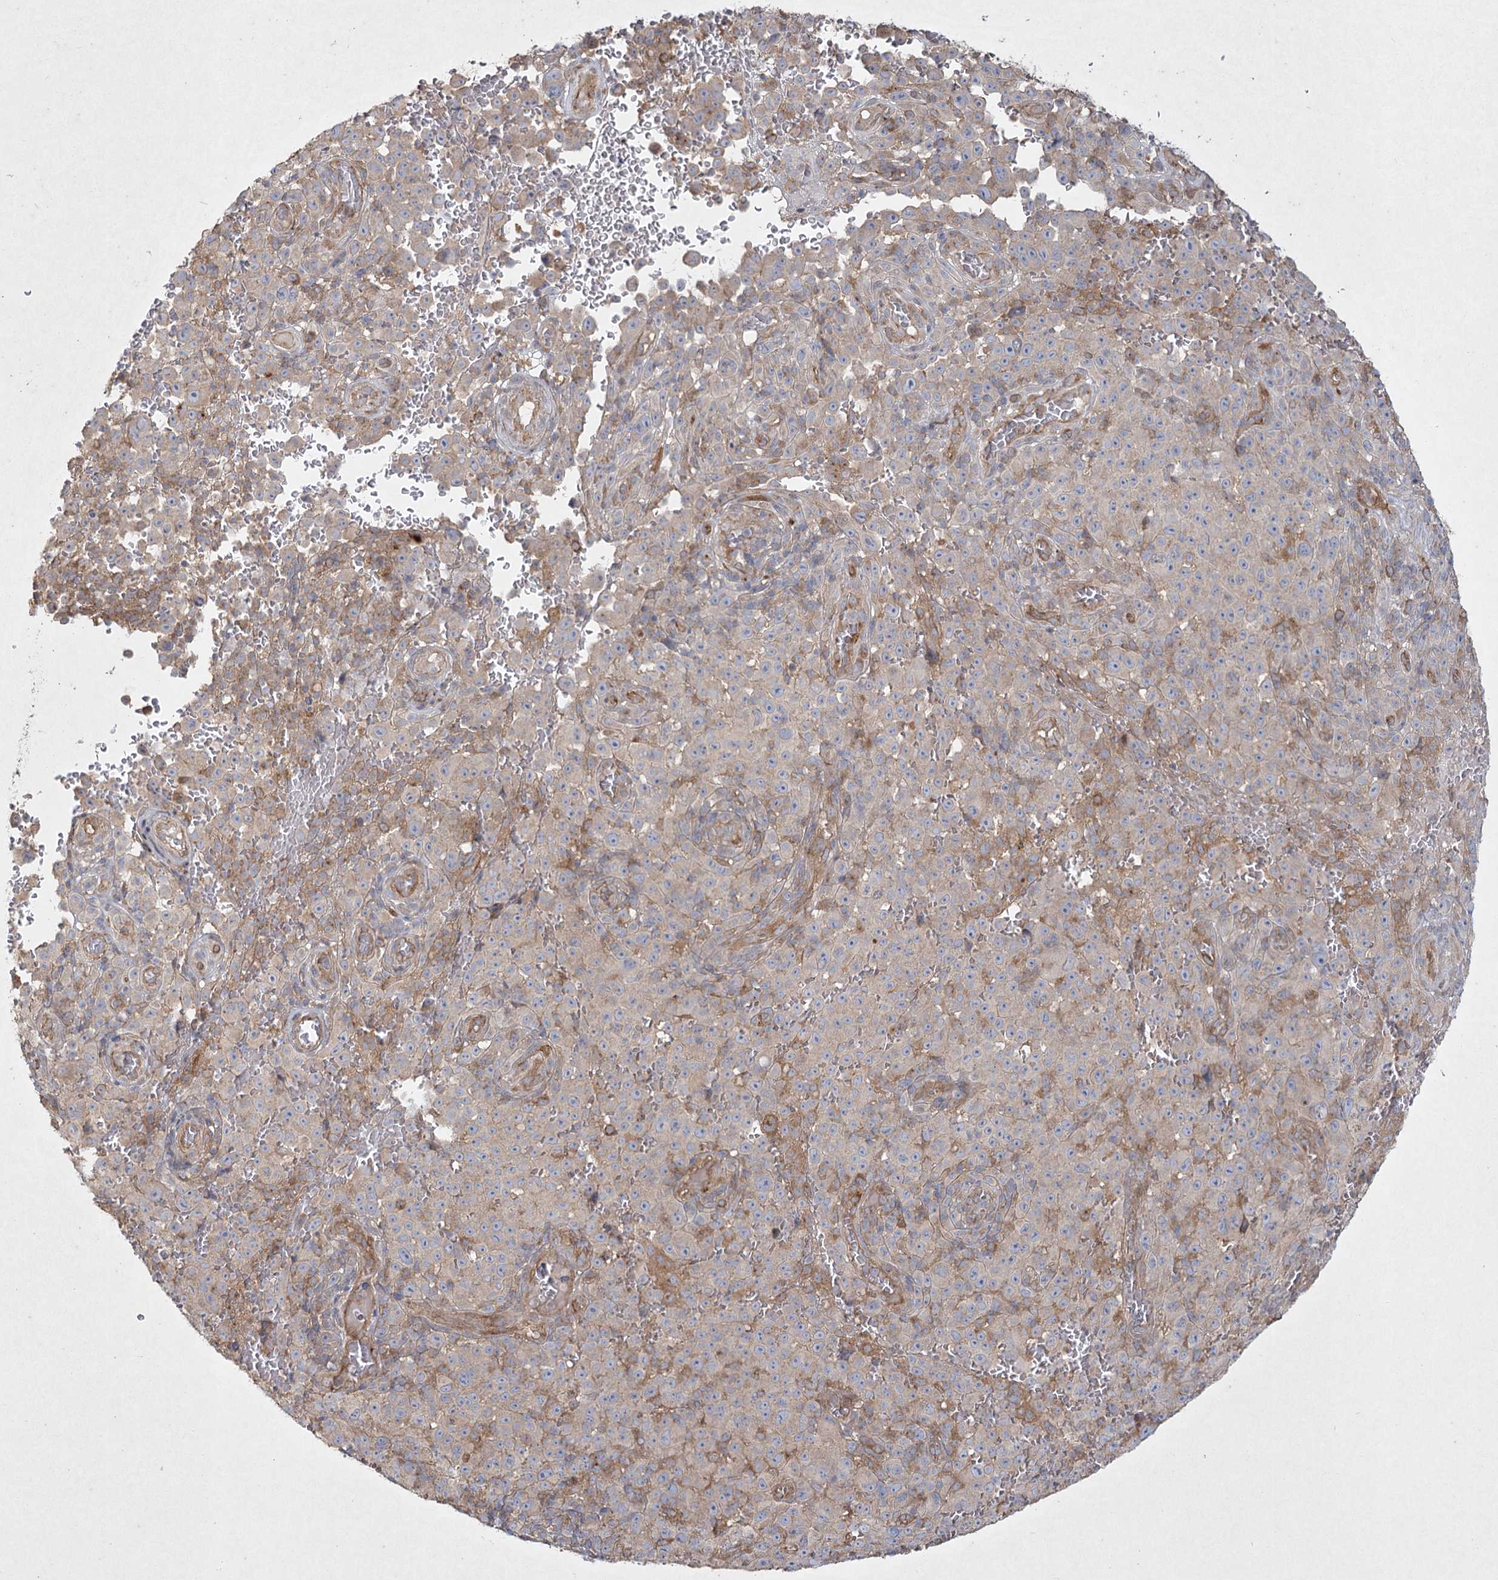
{"staining": {"intensity": "negative", "quantity": "none", "location": "none"}, "tissue": "melanoma", "cell_type": "Tumor cells", "image_type": "cancer", "snomed": [{"axis": "morphology", "description": "Malignant melanoma, NOS"}, {"axis": "topography", "description": "Skin"}], "caption": "Tumor cells show no significant protein staining in malignant melanoma. (DAB (3,3'-diaminobenzidine) immunohistochemistry with hematoxylin counter stain).", "gene": "SH3TC1", "patient": {"sex": "female", "age": 82}}